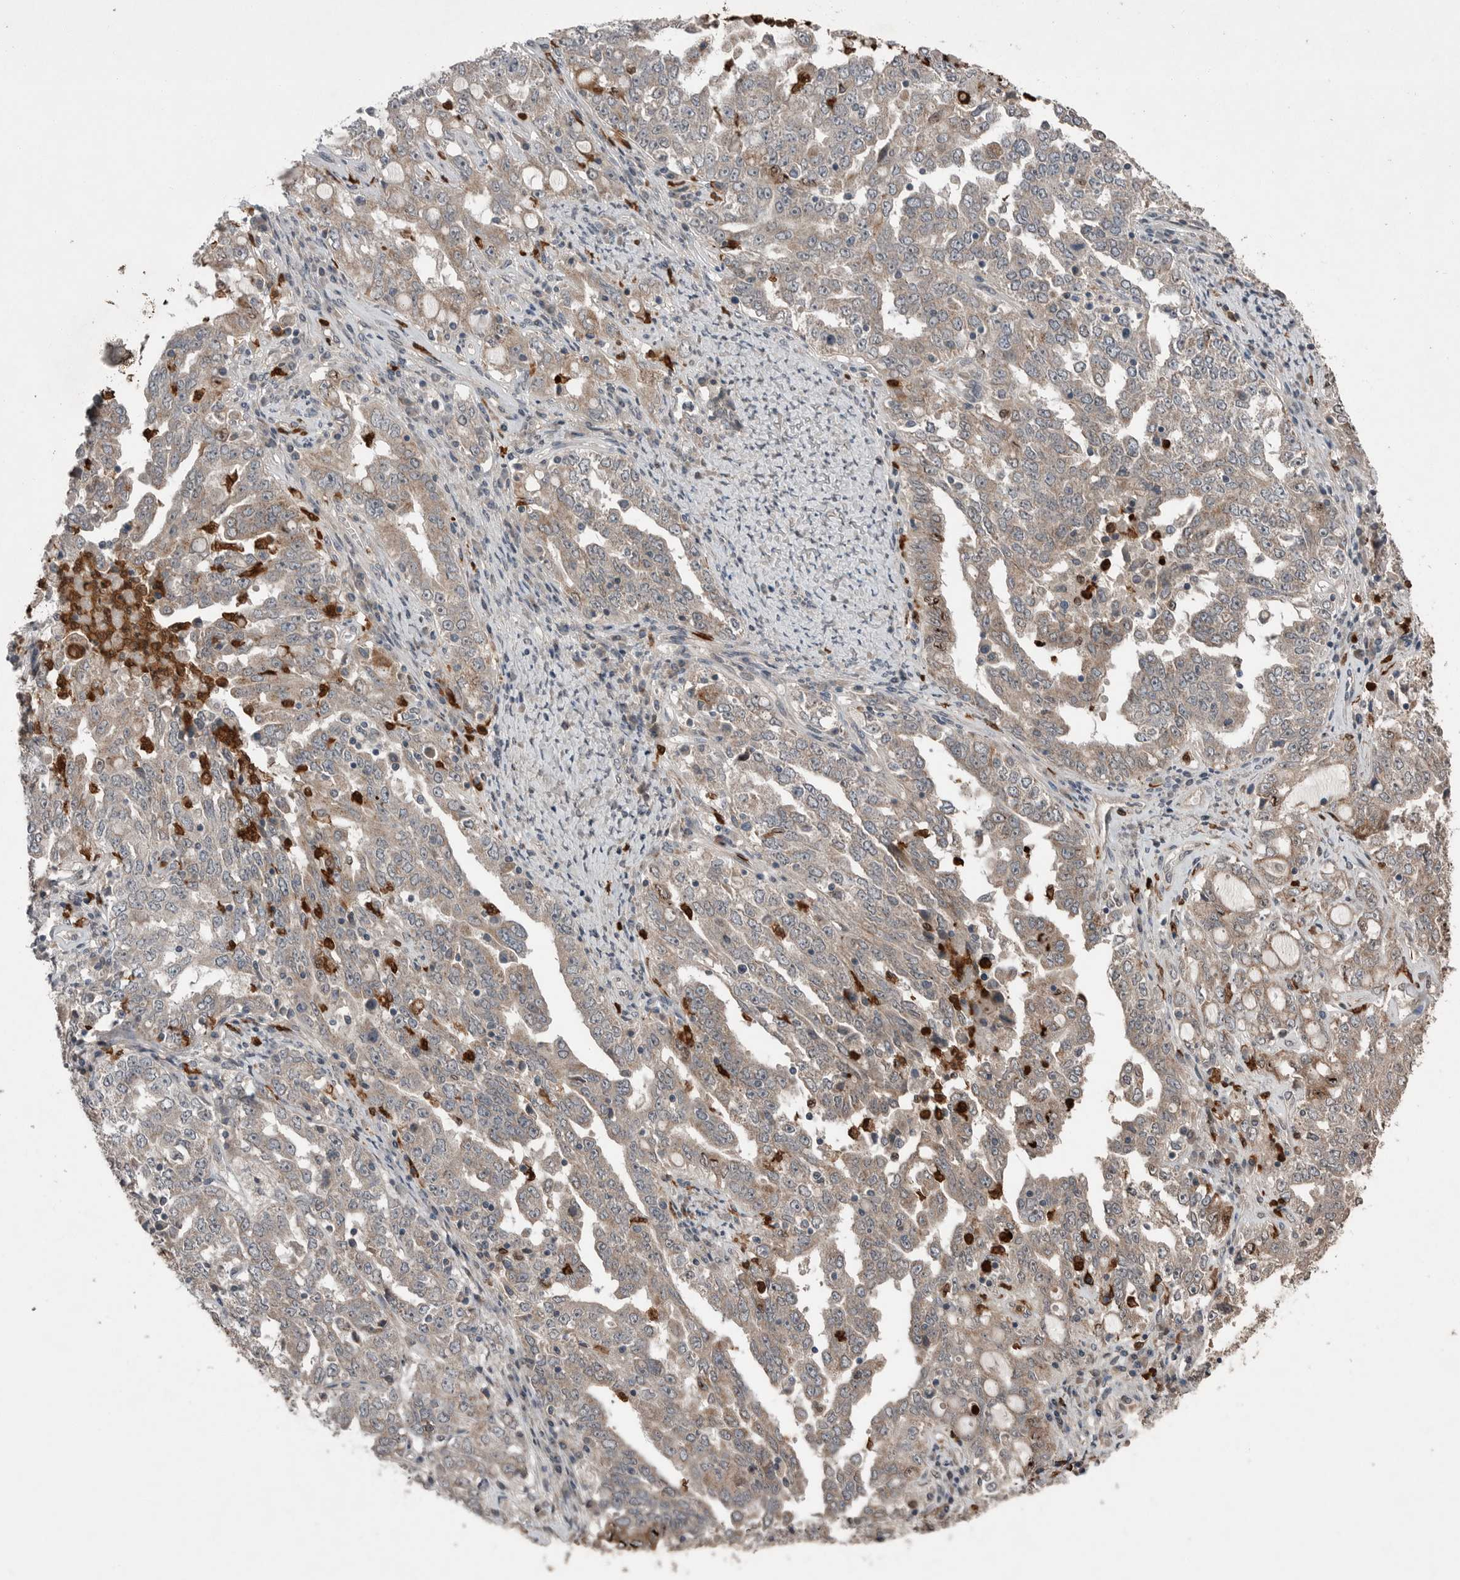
{"staining": {"intensity": "weak", "quantity": ">75%", "location": "cytoplasmic/membranous"}, "tissue": "ovarian cancer", "cell_type": "Tumor cells", "image_type": "cancer", "snomed": [{"axis": "morphology", "description": "Carcinoma, endometroid"}, {"axis": "topography", "description": "Ovary"}], "caption": "IHC (DAB) staining of human ovarian endometroid carcinoma exhibits weak cytoplasmic/membranous protein positivity in approximately >75% of tumor cells. The staining was performed using DAB (3,3'-diaminobenzidine) to visualize the protein expression in brown, while the nuclei were stained in blue with hematoxylin (Magnification: 20x).", "gene": "SCP2", "patient": {"sex": "female", "age": 62}}